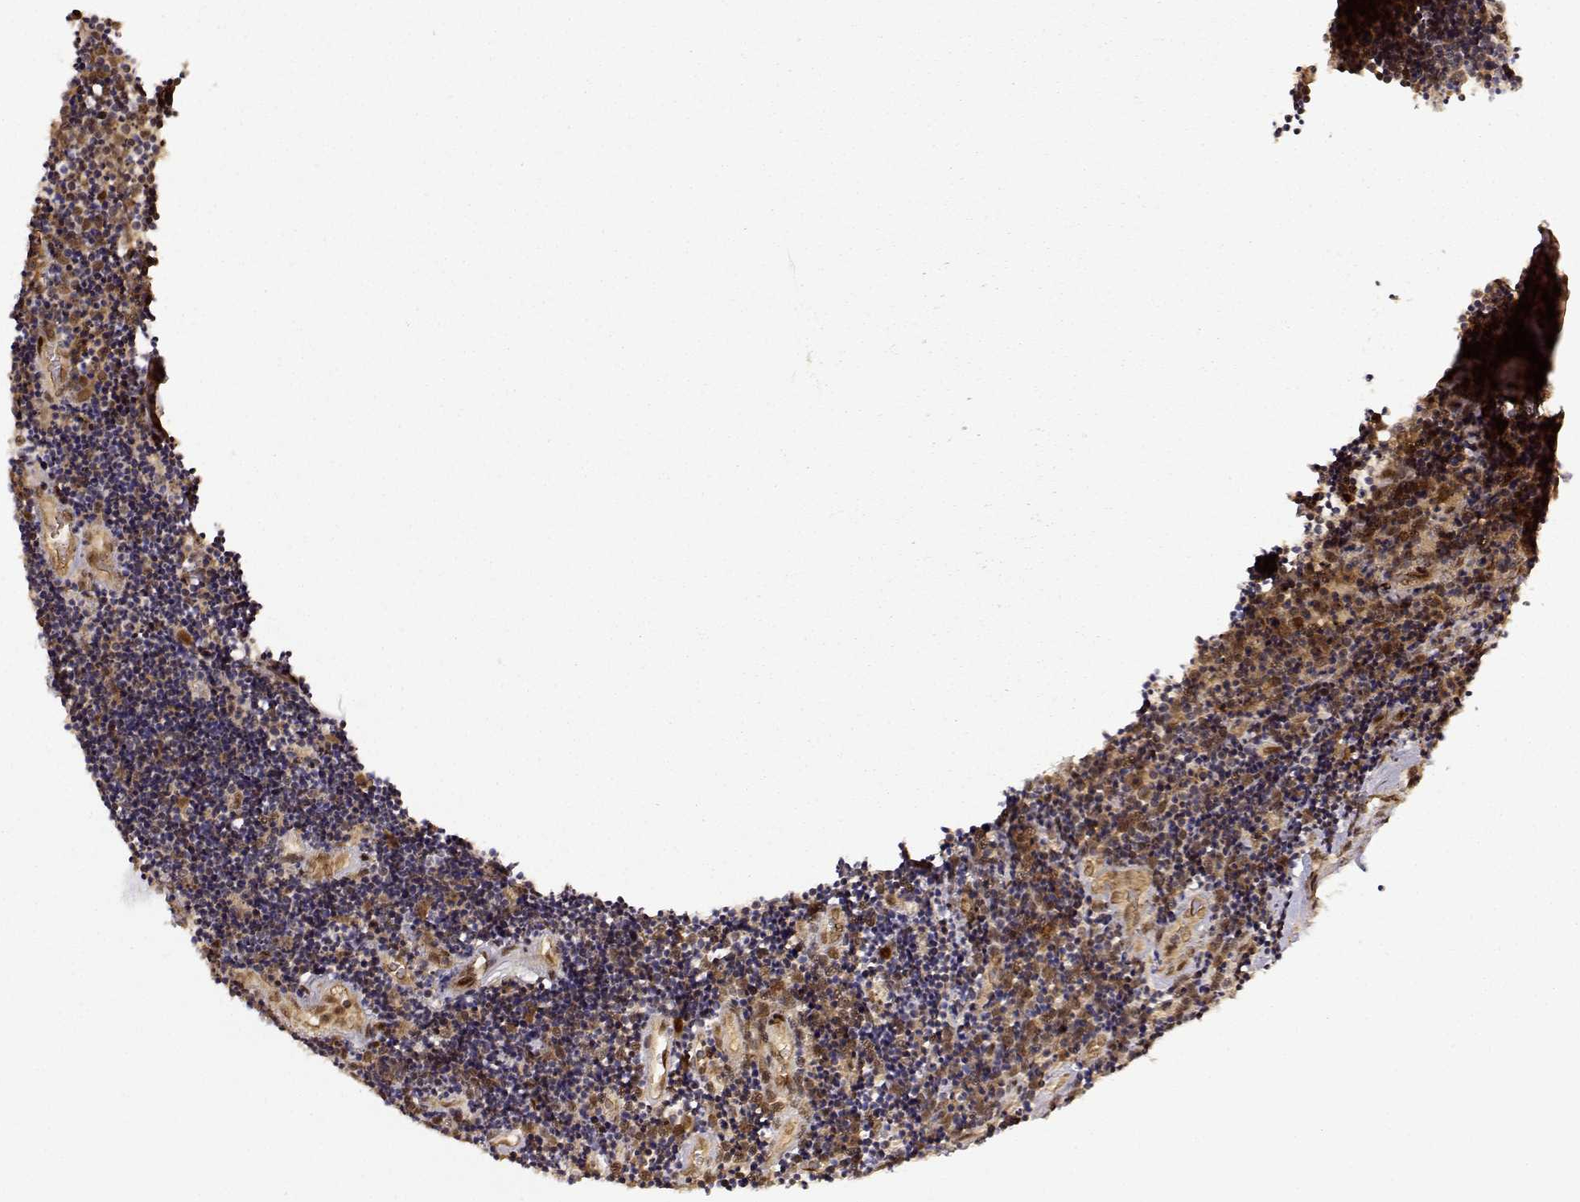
{"staining": {"intensity": "moderate", "quantity": ">75%", "location": "cytoplasmic/membranous,nuclear"}, "tissue": "lymphoma", "cell_type": "Tumor cells", "image_type": "cancer", "snomed": [{"axis": "morphology", "description": "Malignant lymphoma, non-Hodgkin's type, Low grade"}, {"axis": "topography", "description": "Brain"}], "caption": "The histopathology image shows staining of lymphoma, revealing moderate cytoplasmic/membranous and nuclear protein positivity (brown color) within tumor cells.", "gene": "MAEA", "patient": {"sex": "female", "age": 66}}